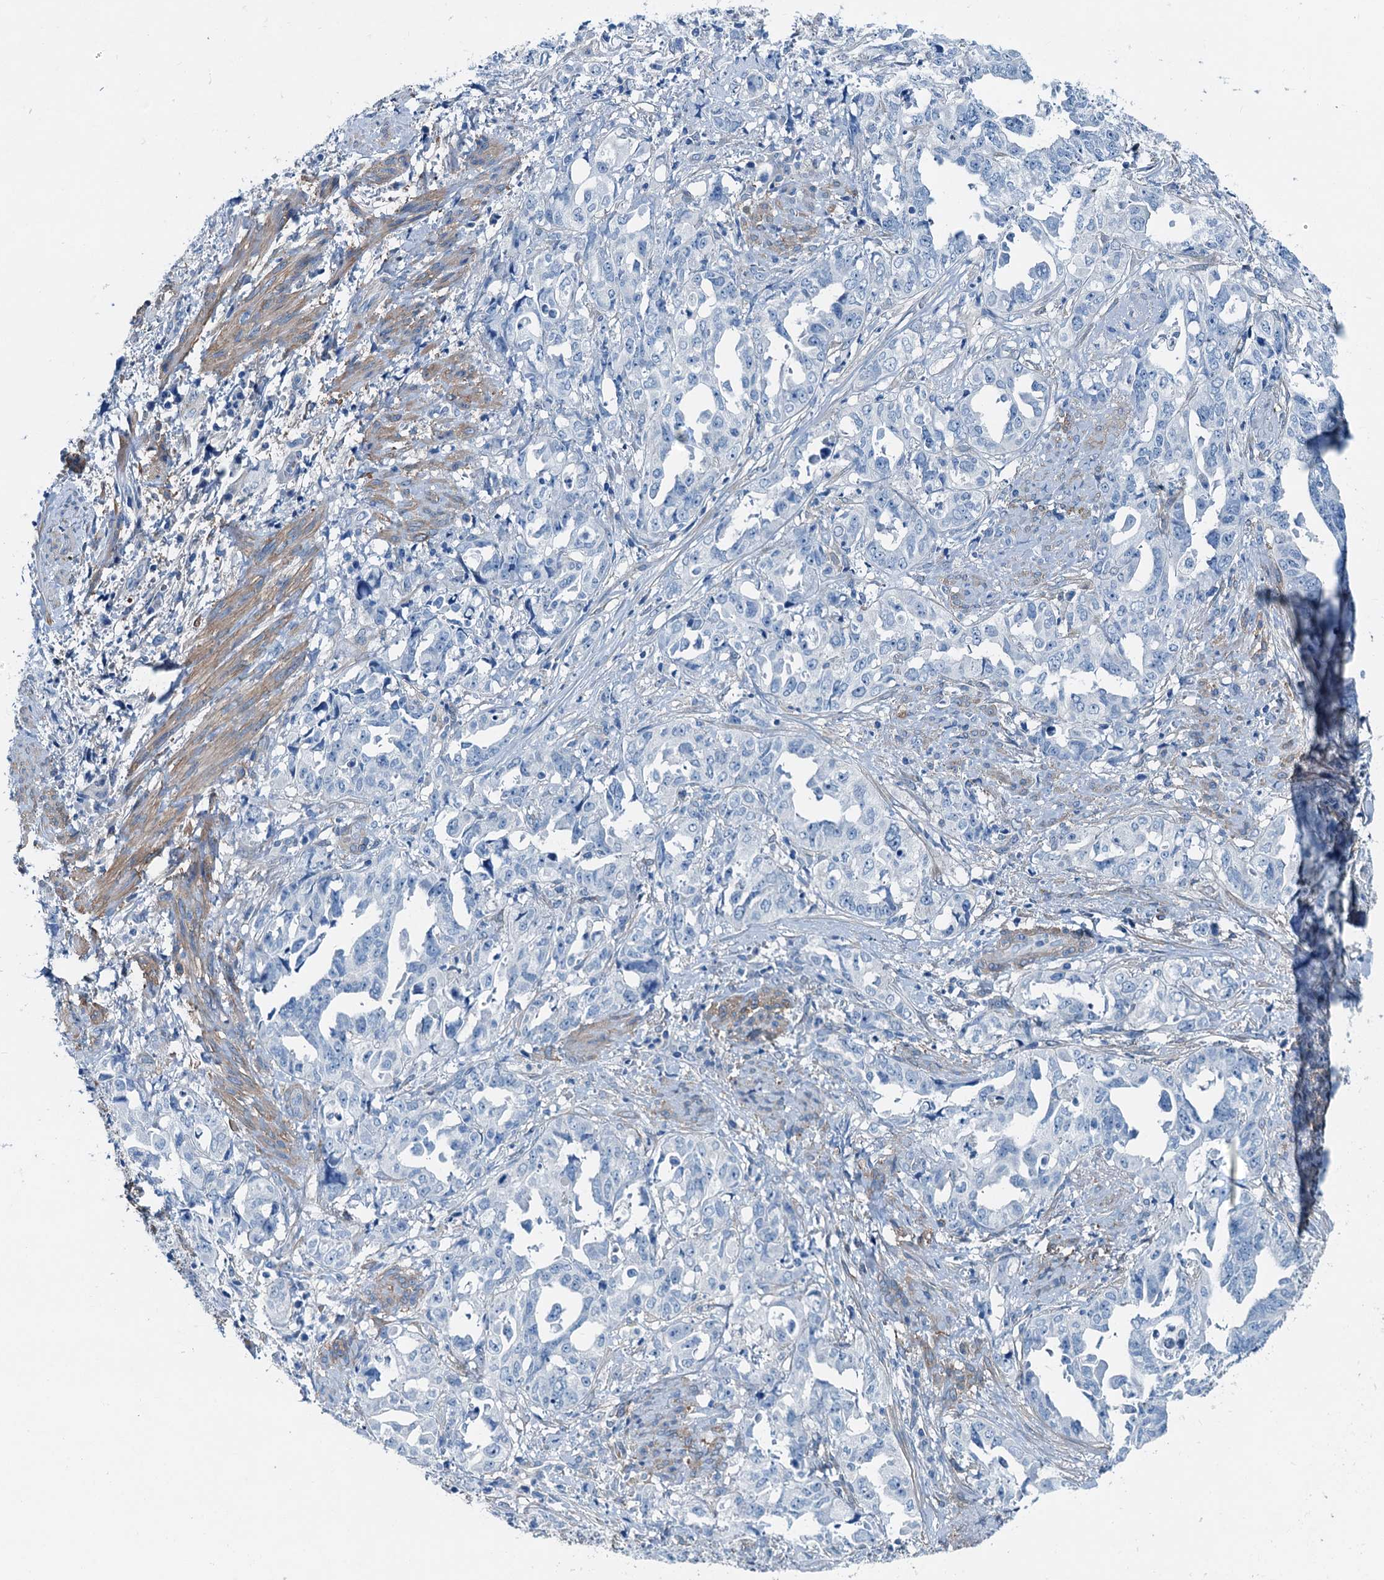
{"staining": {"intensity": "negative", "quantity": "none", "location": "none"}, "tissue": "endometrial cancer", "cell_type": "Tumor cells", "image_type": "cancer", "snomed": [{"axis": "morphology", "description": "Adenocarcinoma, NOS"}, {"axis": "topography", "description": "Endometrium"}], "caption": "Tumor cells are negative for brown protein staining in endometrial adenocarcinoma. Brightfield microscopy of immunohistochemistry stained with DAB (3,3'-diaminobenzidine) (brown) and hematoxylin (blue), captured at high magnification.", "gene": "RAB3IL1", "patient": {"sex": "female", "age": 65}}